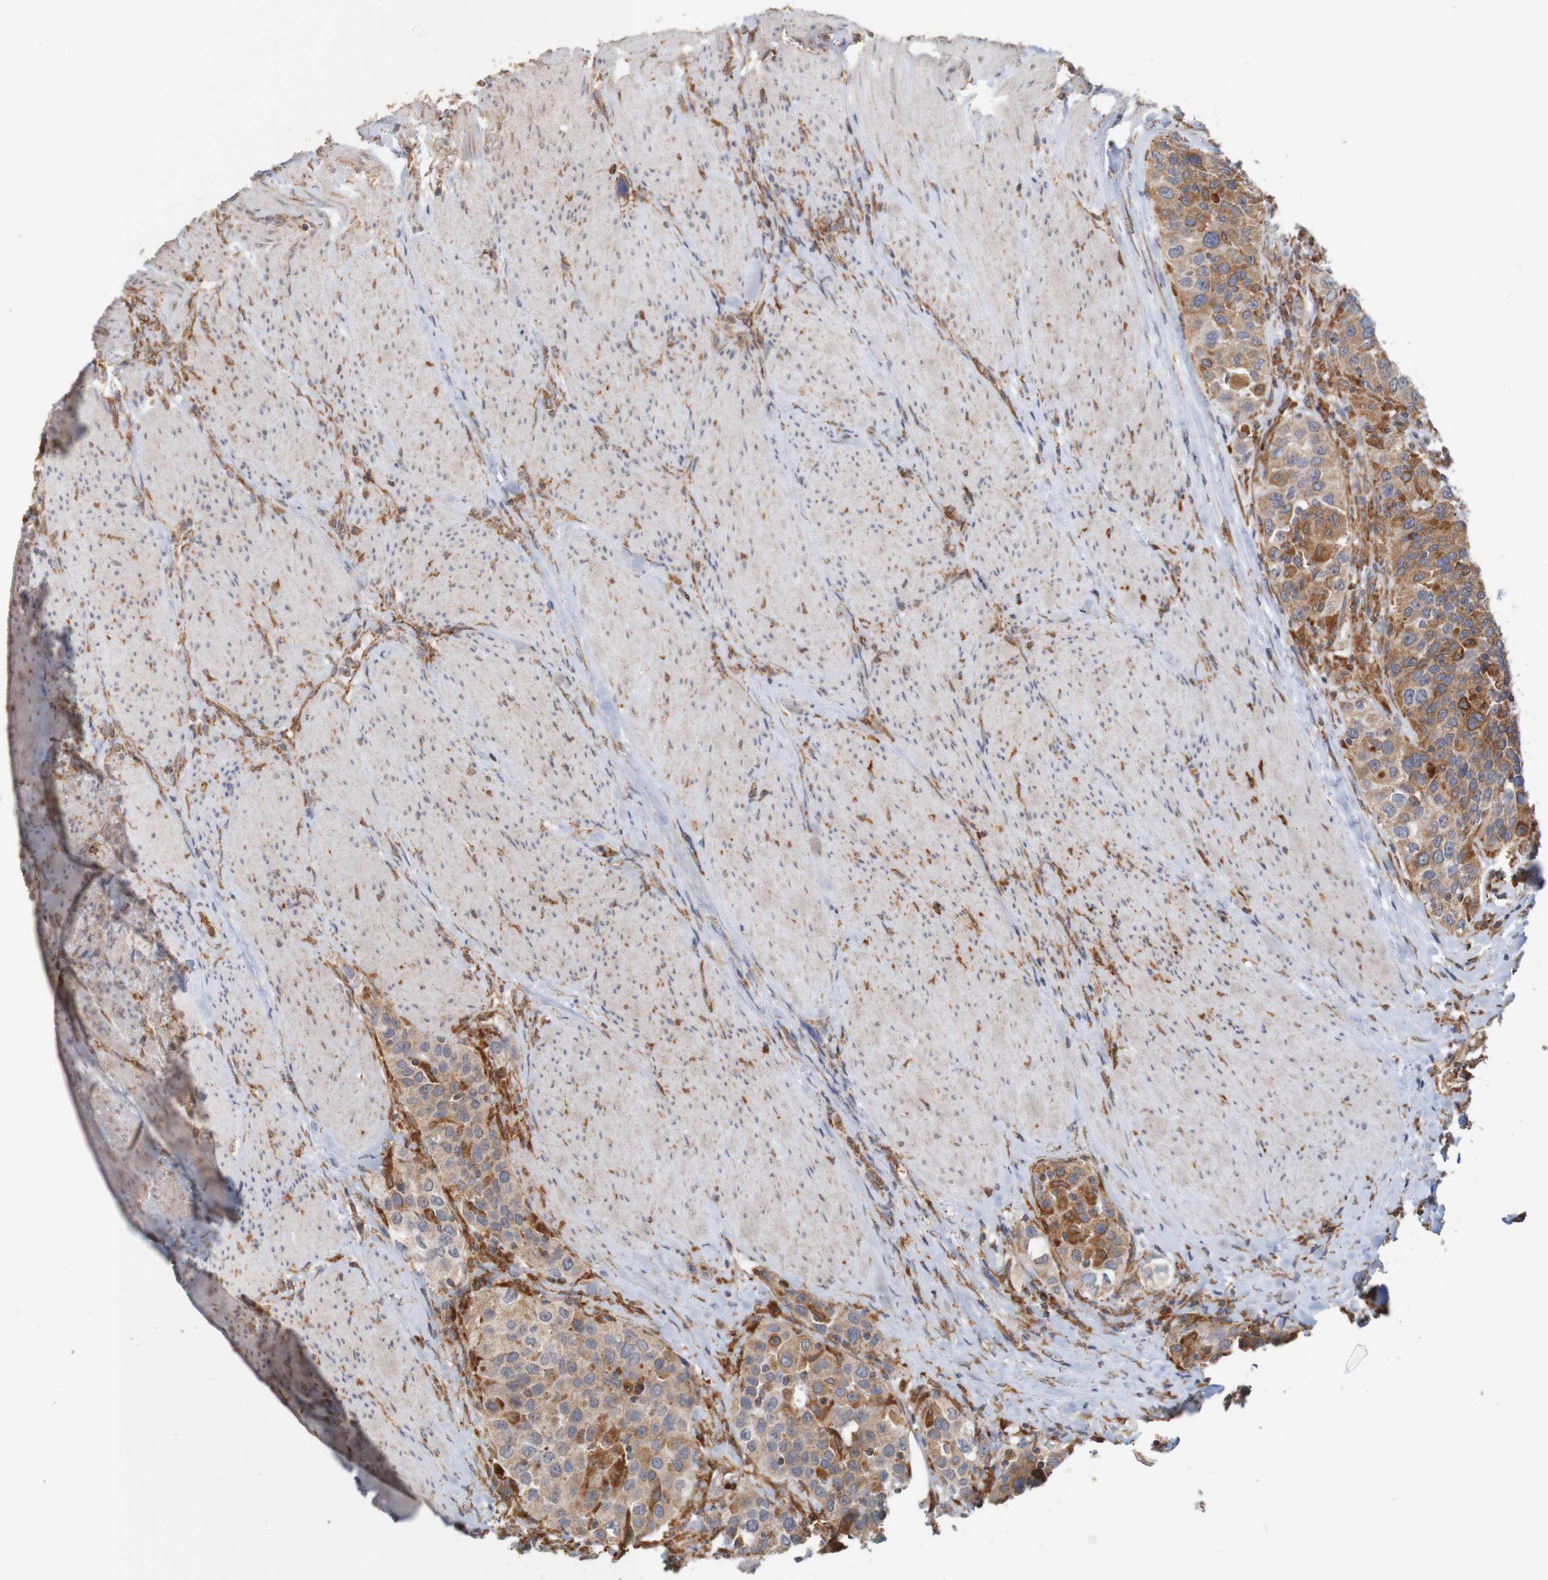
{"staining": {"intensity": "strong", "quantity": "<25%", "location": "cytoplasmic/membranous"}, "tissue": "urothelial cancer", "cell_type": "Tumor cells", "image_type": "cancer", "snomed": [{"axis": "morphology", "description": "Urothelial carcinoma, High grade"}, {"axis": "topography", "description": "Urinary bladder"}], "caption": "High-magnification brightfield microscopy of high-grade urothelial carcinoma stained with DAB (3,3'-diaminobenzidine) (brown) and counterstained with hematoxylin (blue). tumor cells exhibit strong cytoplasmic/membranous staining is identified in approximately<25% of cells.", "gene": "PDIA3", "patient": {"sex": "female", "age": 80}}